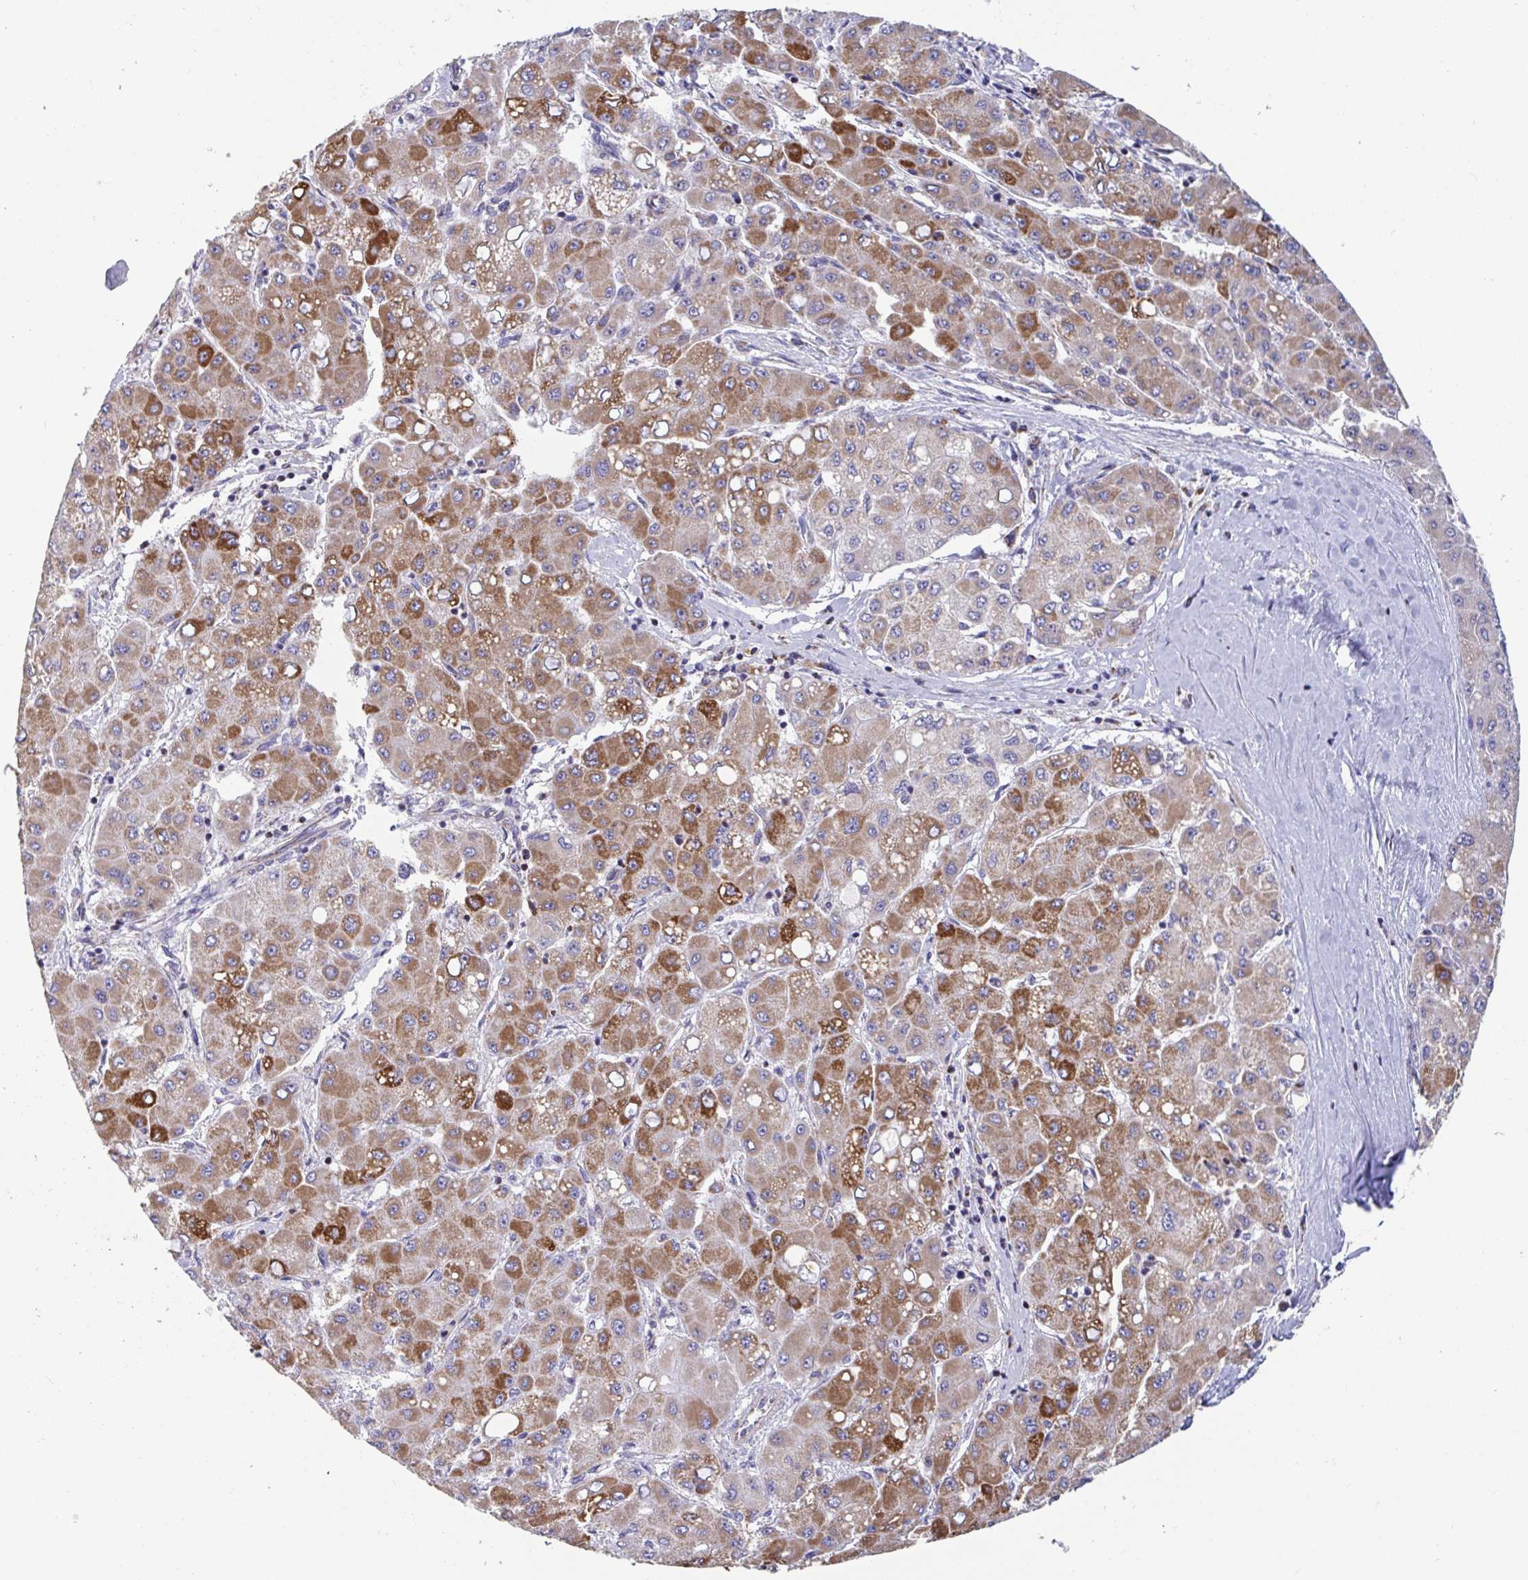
{"staining": {"intensity": "moderate", "quantity": ">75%", "location": "cytoplasmic/membranous"}, "tissue": "liver cancer", "cell_type": "Tumor cells", "image_type": "cancer", "snomed": [{"axis": "morphology", "description": "Carcinoma, Hepatocellular, NOS"}, {"axis": "topography", "description": "Liver"}], "caption": "Immunohistochemistry (DAB (3,3'-diaminobenzidine)) staining of human liver hepatocellular carcinoma shows moderate cytoplasmic/membranous protein positivity in about >75% of tumor cells. (brown staining indicates protein expression, while blue staining denotes nuclei).", "gene": "BCAT2", "patient": {"sex": "male", "age": 40}}